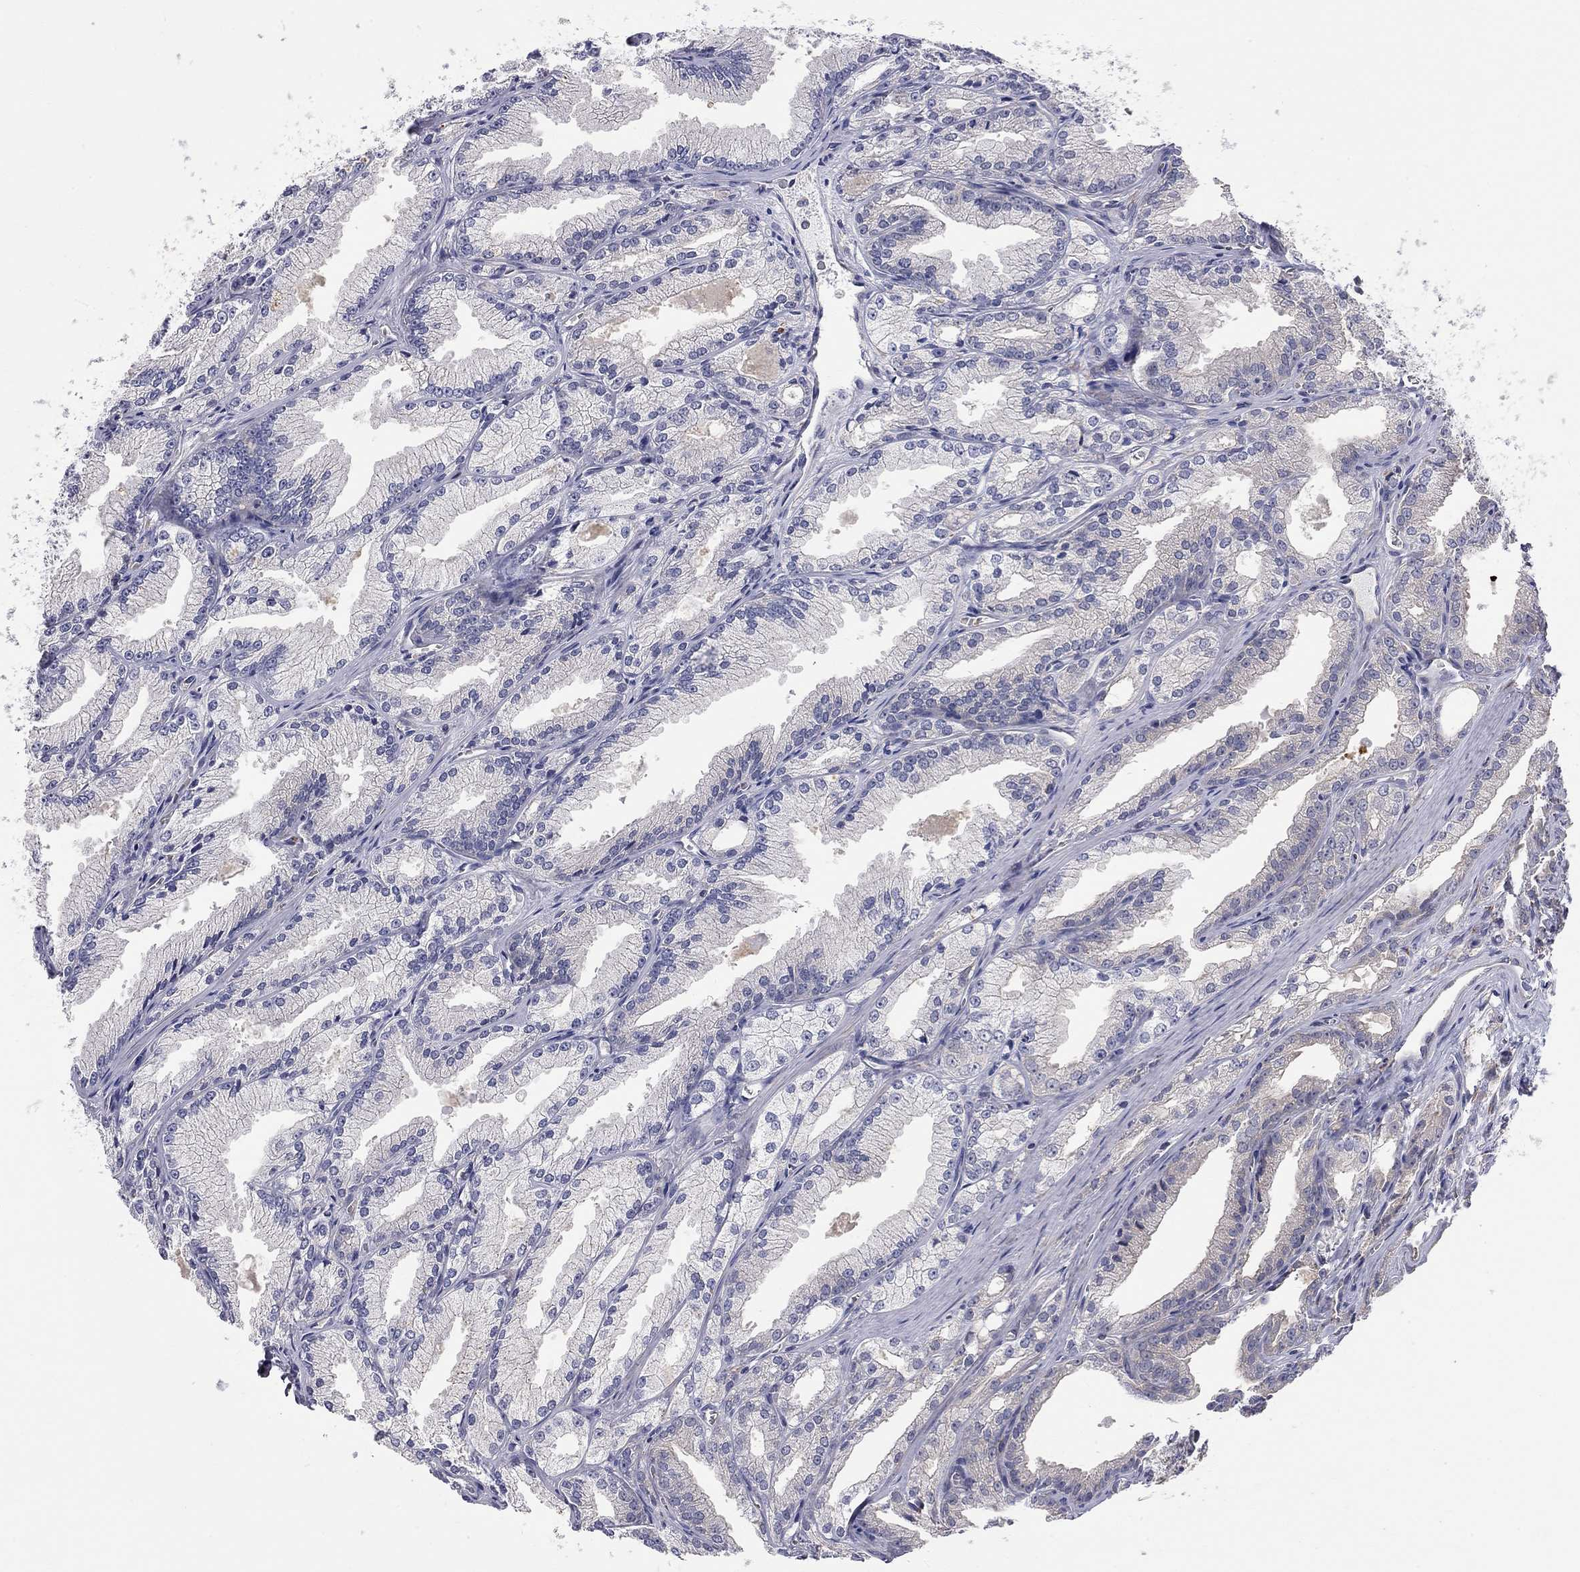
{"staining": {"intensity": "negative", "quantity": "none", "location": "none"}, "tissue": "prostate cancer", "cell_type": "Tumor cells", "image_type": "cancer", "snomed": [{"axis": "morphology", "description": "Adenocarcinoma, NOS"}, {"axis": "morphology", "description": "Adenocarcinoma, High grade"}, {"axis": "topography", "description": "Prostate"}], "caption": "A histopathology image of human prostate cancer is negative for staining in tumor cells.", "gene": "CASTOR1", "patient": {"sex": "male", "age": 70}}